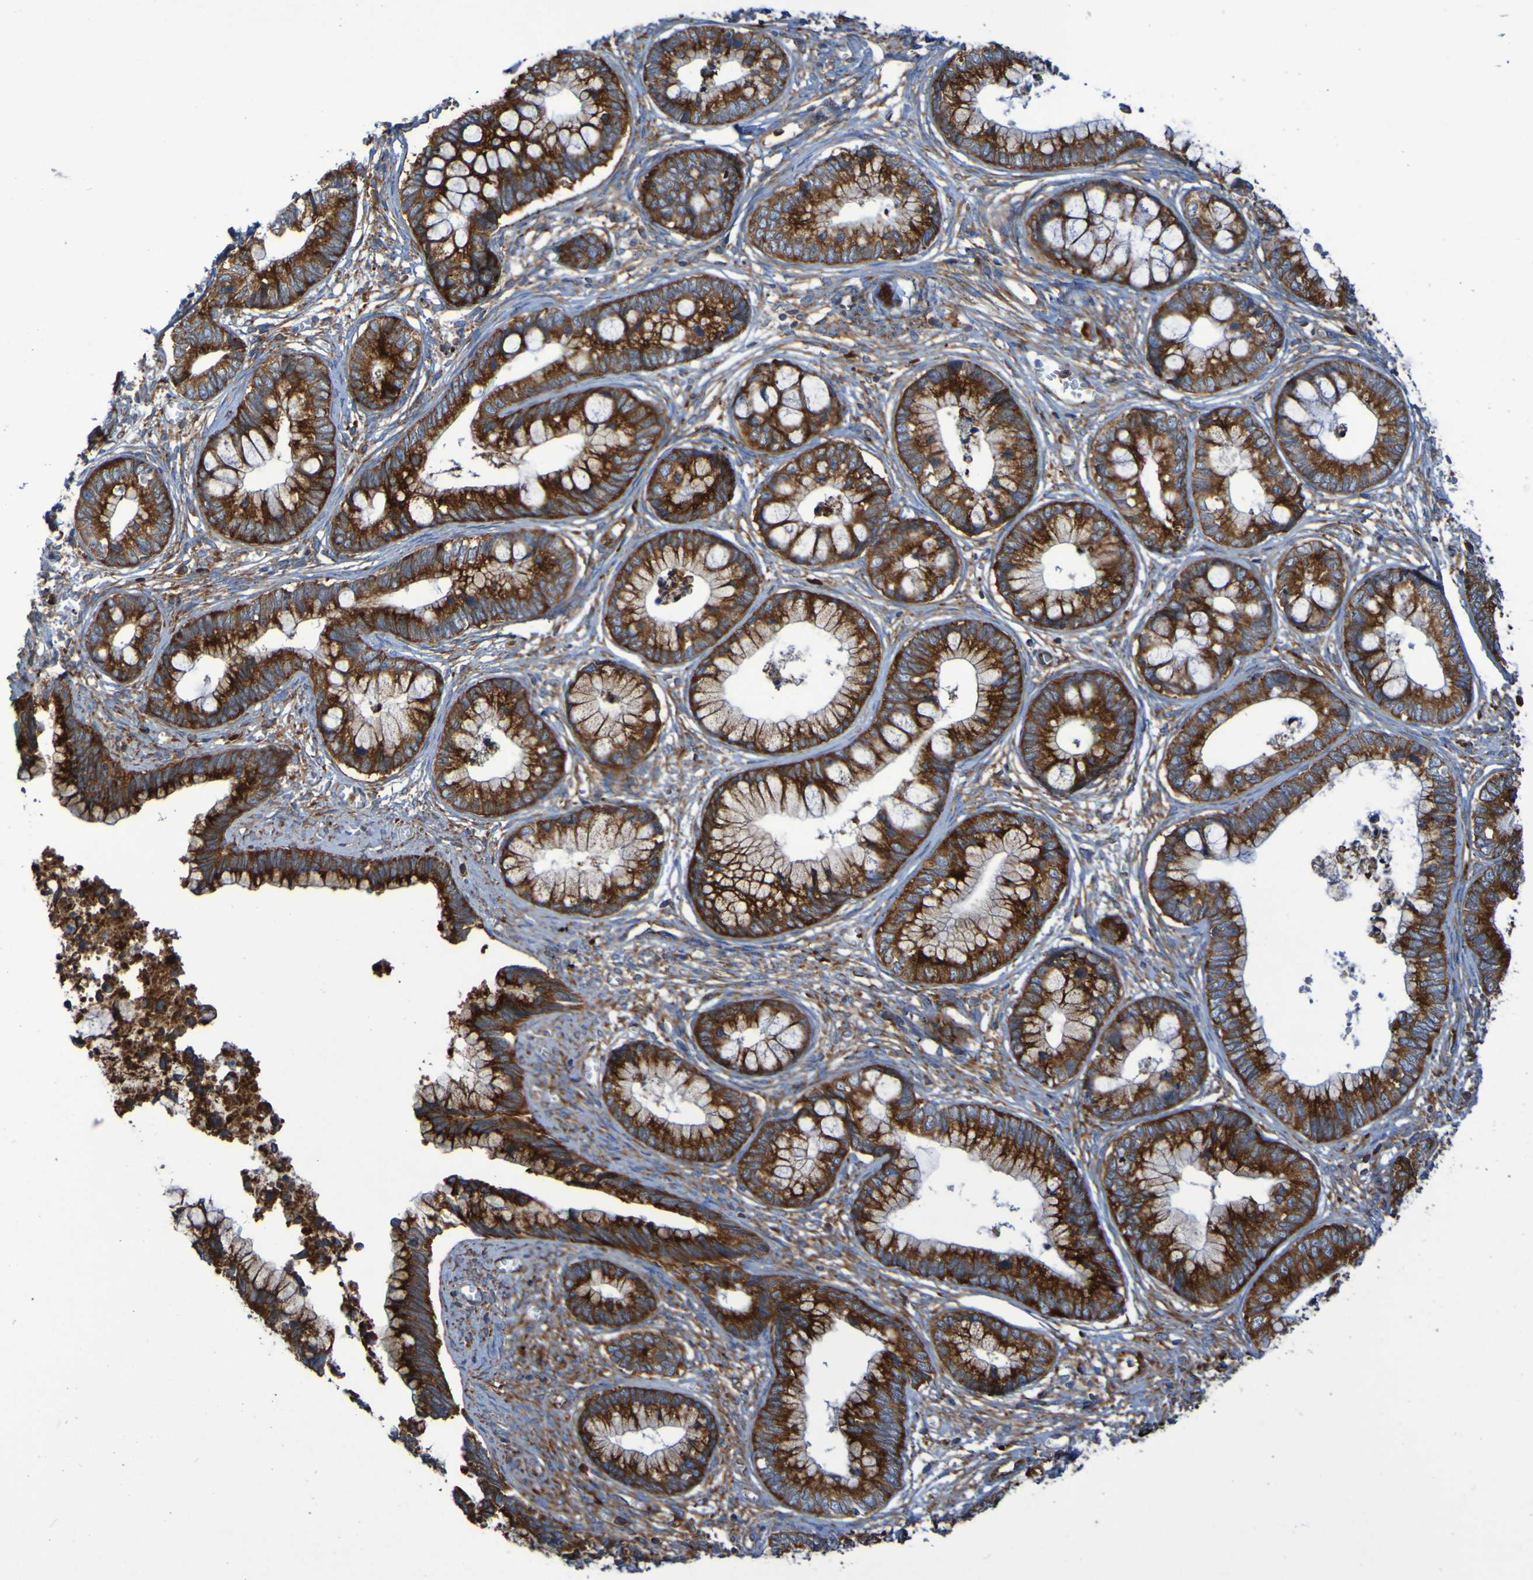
{"staining": {"intensity": "strong", "quantity": ">75%", "location": "cytoplasmic/membranous"}, "tissue": "cervical cancer", "cell_type": "Tumor cells", "image_type": "cancer", "snomed": [{"axis": "morphology", "description": "Adenocarcinoma, NOS"}, {"axis": "topography", "description": "Cervix"}], "caption": "Immunohistochemistry staining of cervical cancer, which reveals high levels of strong cytoplasmic/membranous positivity in about >75% of tumor cells indicating strong cytoplasmic/membranous protein staining. The staining was performed using DAB (brown) for protein detection and nuclei were counterstained in hematoxylin (blue).", "gene": "RPL10", "patient": {"sex": "female", "age": 44}}